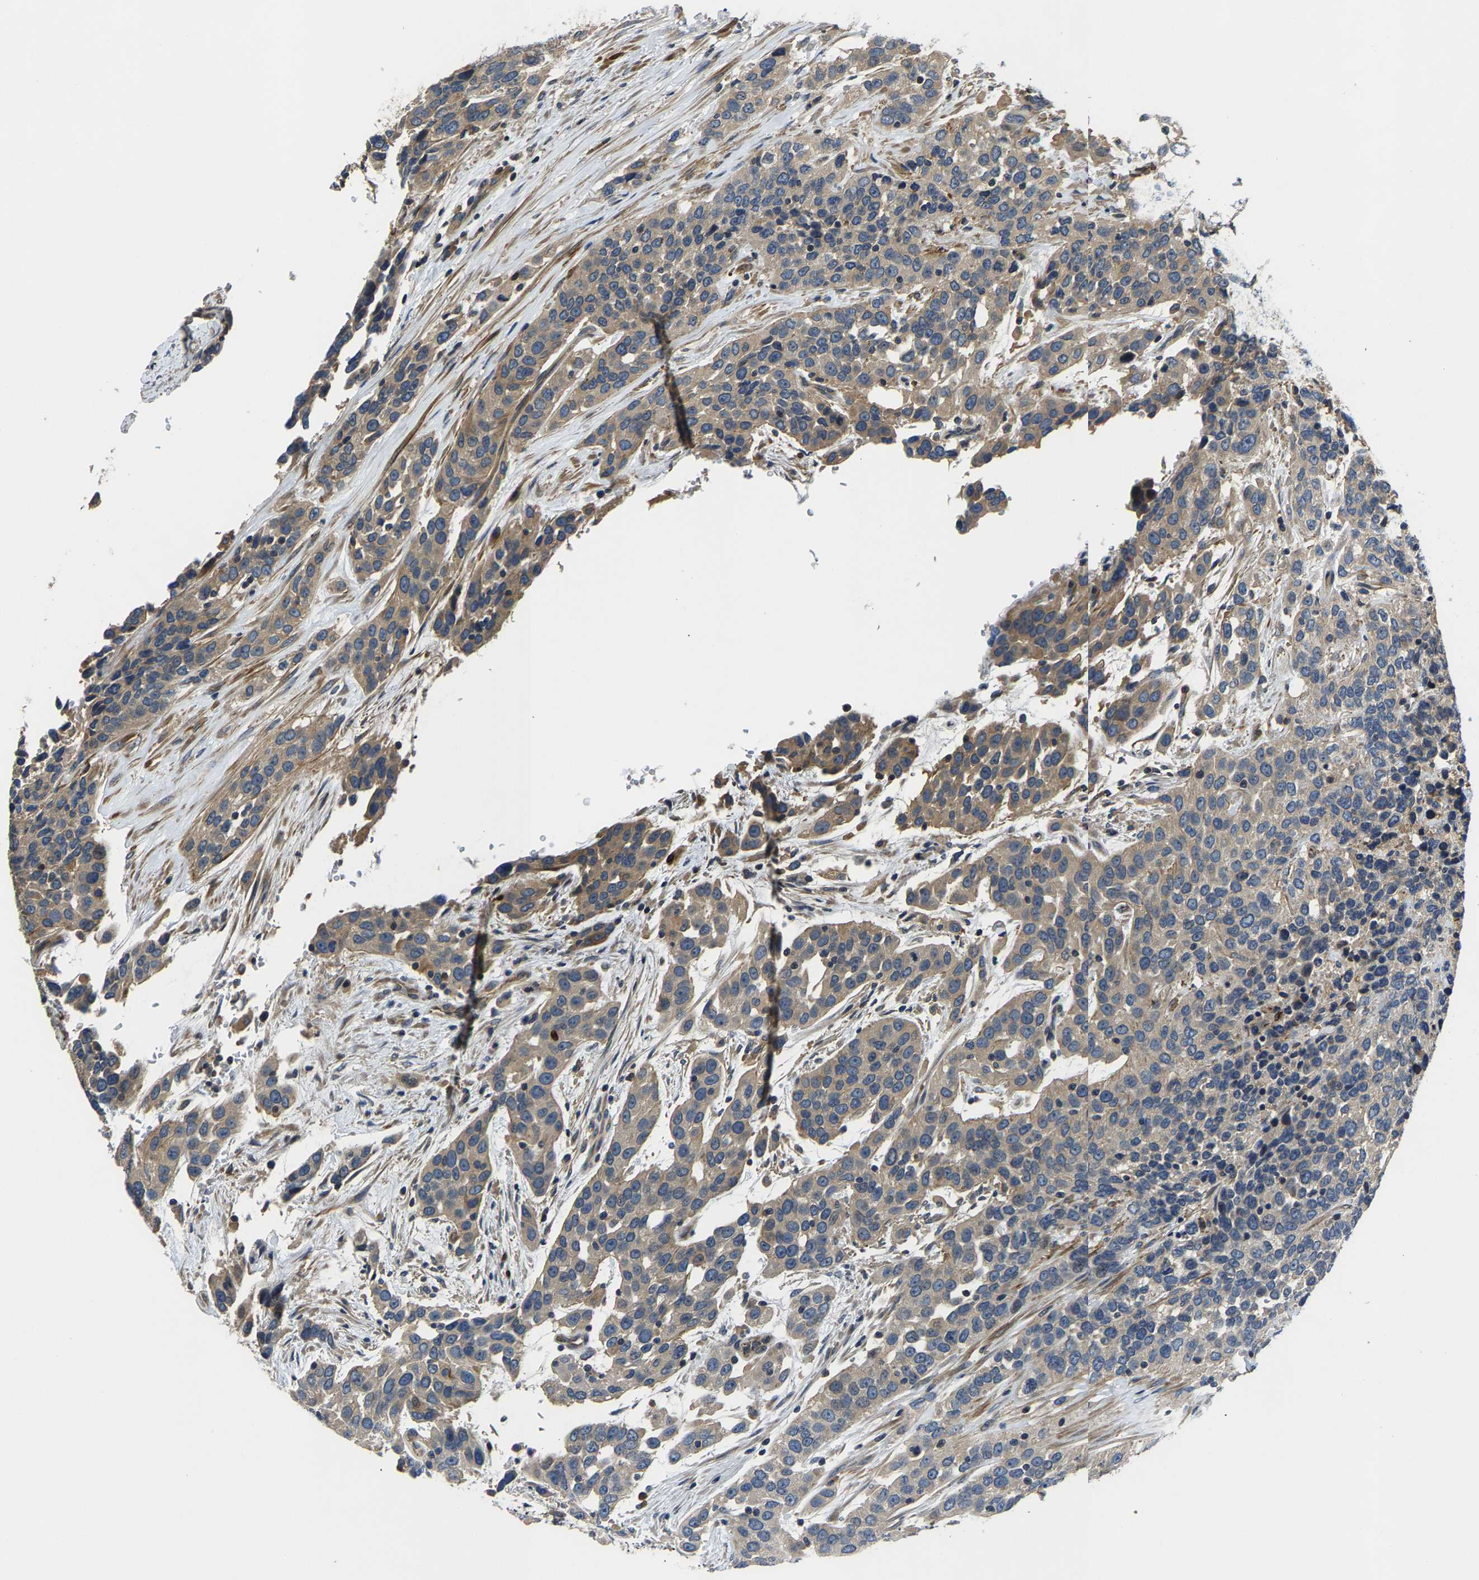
{"staining": {"intensity": "weak", "quantity": "25%-75%", "location": "cytoplasmic/membranous"}, "tissue": "urothelial cancer", "cell_type": "Tumor cells", "image_type": "cancer", "snomed": [{"axis": "morphology", "description": "Urothelial carcinoma, High grade"}, {"axis": "topography", "description": "Urinary bladder"}], "caption": "Immunohistochemical staining of human high-grade urothelial carcinoma displays low levels of weak cytoplasmic/membranous protein expression in approximately 25%-75% of tumor cells.", "gene": "AGBL3", "patient": {"sex": "female", "age": 80}}